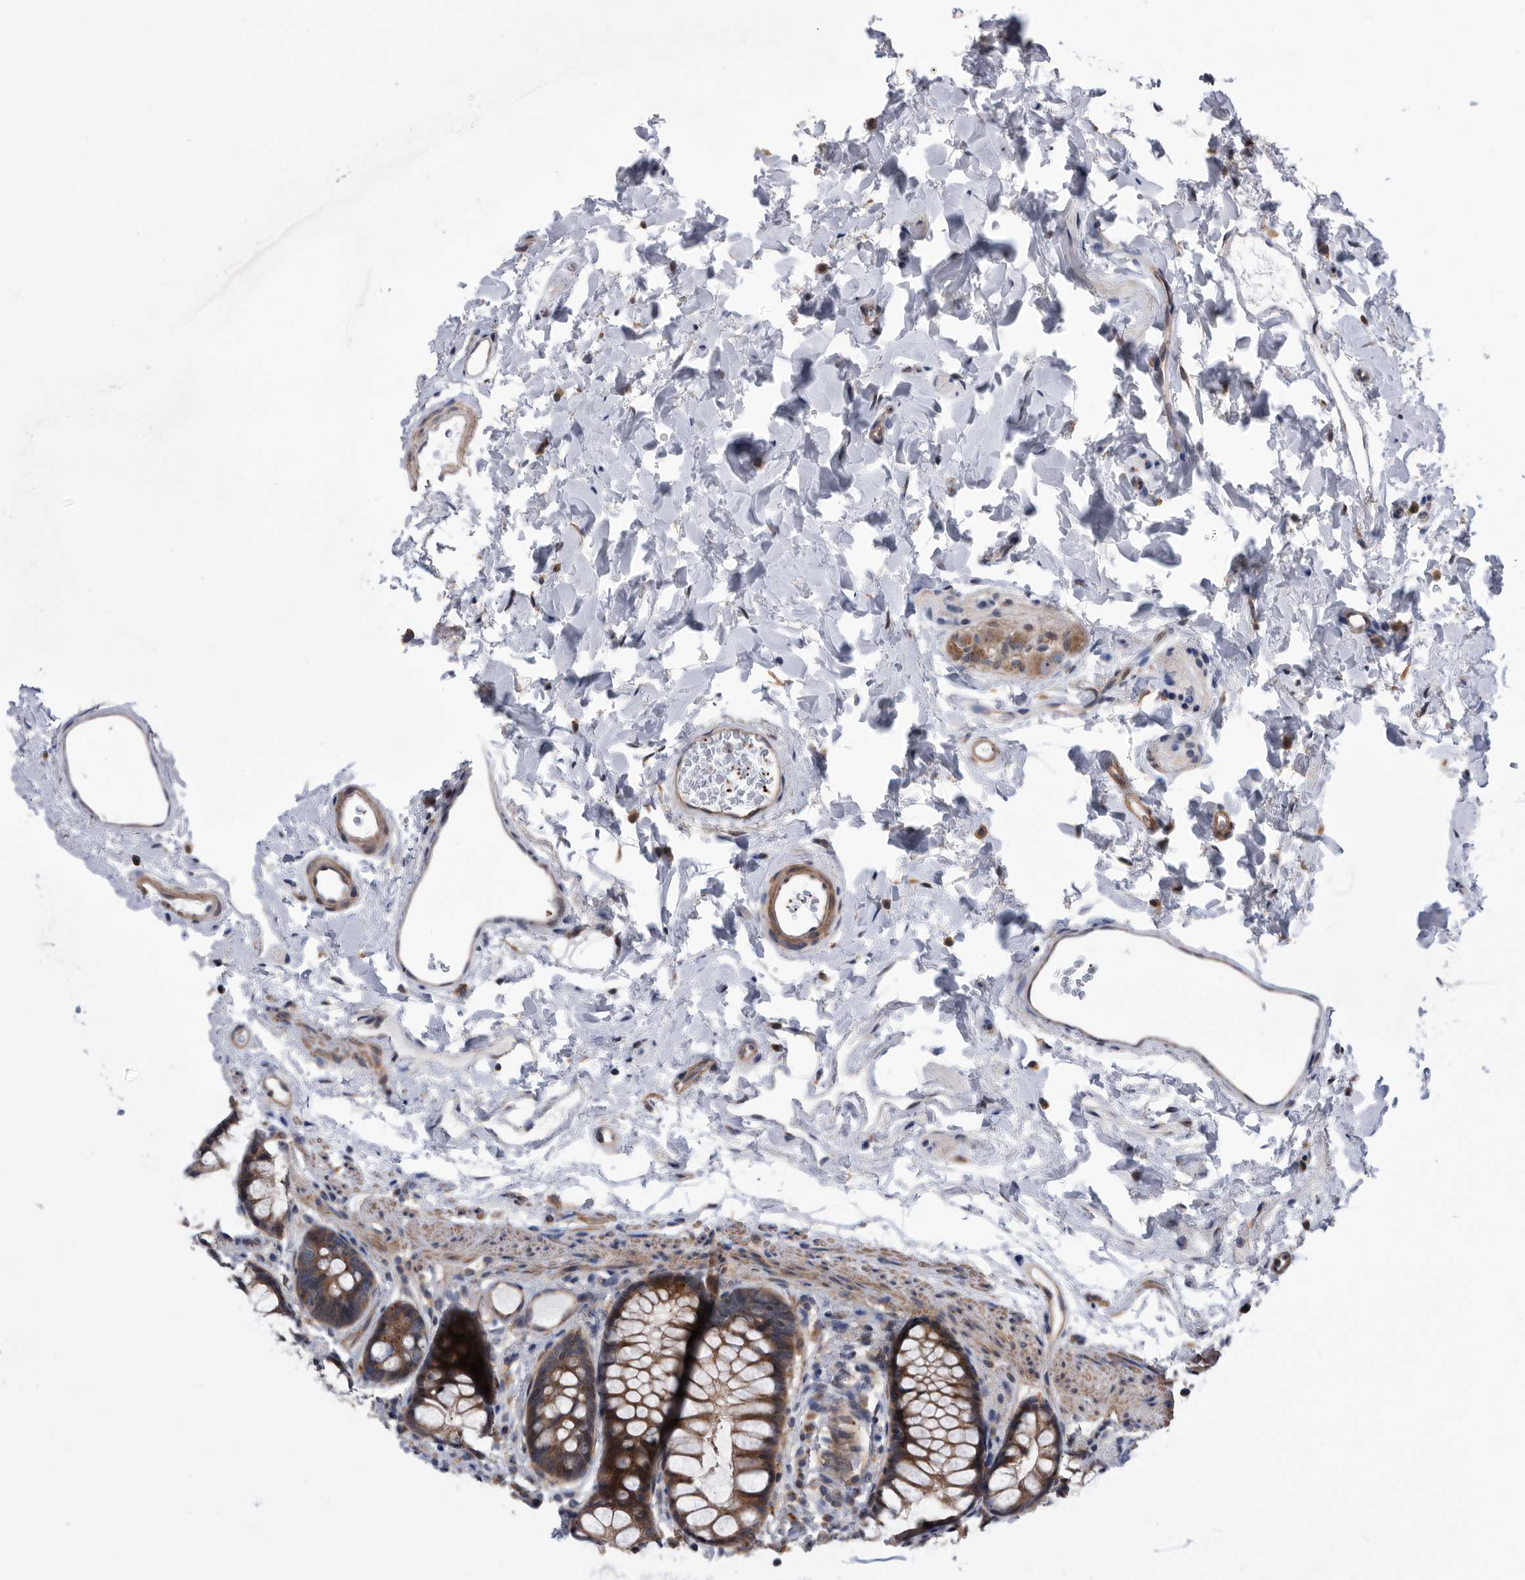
{"staining": {"intensity": "moderate", "quantity": ">75%", "location": "cytoplasmic/membranous,nuclear"}, "tissue": "rectum", "cell_type": "Glandular cells", "image_type": "normal", "snomed": [{"axis": "morphology", "description": "Normal tissue, NOS"}, {"axis": "topography", "description": "Rectum"}], "caption": "High-magnification brightfield microscopy of benign rectum stained with DAB (3,3'-diaminobenzidine) (brown) and counterstained with hematoxylin (blue). glandular cells exhibit moderate cytoplasmic/membranous,nuclear staining is identified in approximately>75% of cells.", "gene": "BAIAP3", "patient": {"sex": "female", "age": 65}}